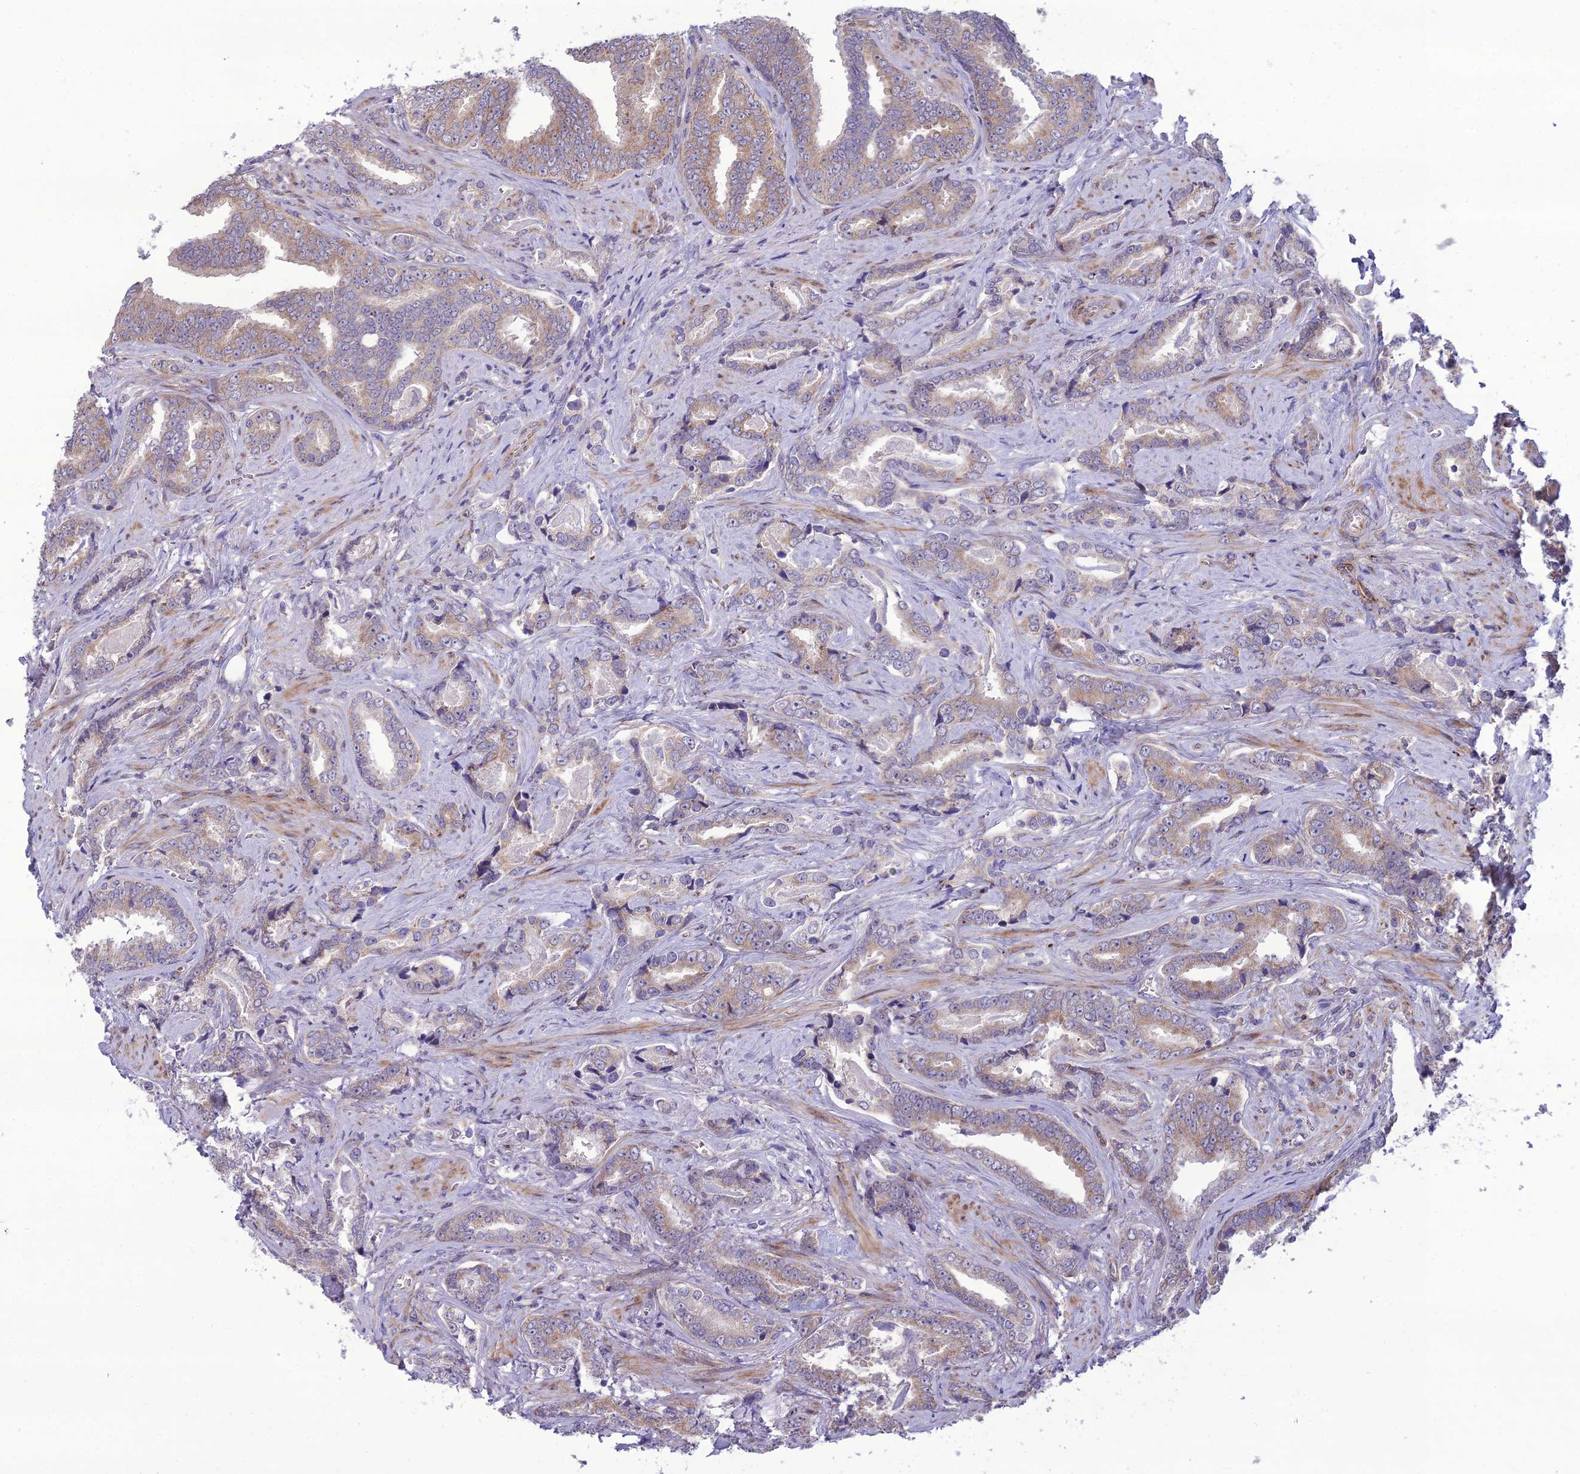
{"staining": {"intensity": "weak", "quantity": ">75%", "location": "cytoplasmic/membranous"}, "tissue": "prostate cancer", "cell_type": "Tumor cells", "image_type": "cancer", "snomed": [{"axis": "morphology", "description": "Adenocarcinoma, High grade"}, {"axis": "topography", "description": "Prostate"}], "caption": "Immunohistochemical staining of human prostate adenocarcinoma (high-grade) reveals low levels of weak cytoplasmic/membranous protein positivity in about >75% of tumor cells. (DAB IHC with brightfield microscopy, high magnification).", "gene": "NODAL", "patient": {"sex": "male", "age": 67}}